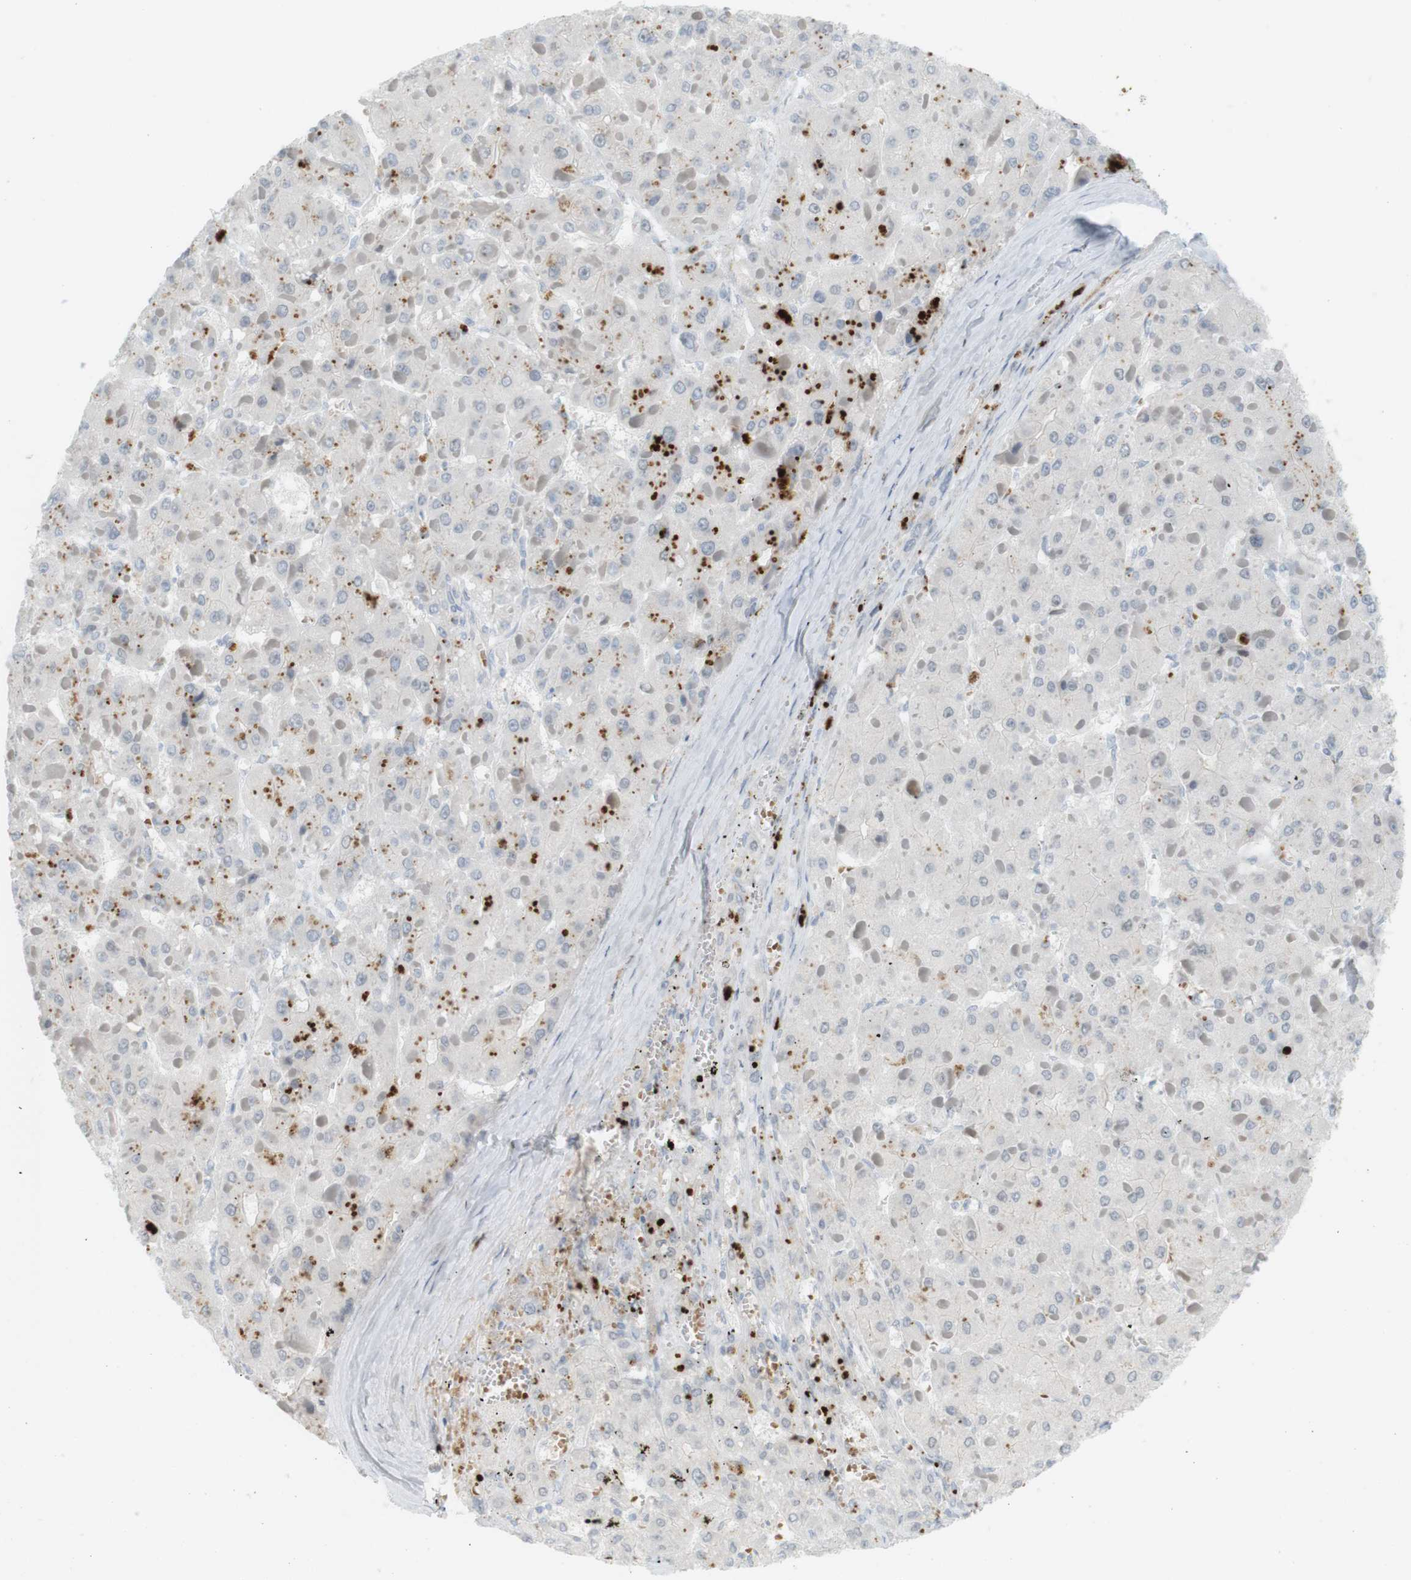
{"staining": {"intensity": "negative", "quantity": "none", "location": "none"}, "tissue": "liver cancer", "cell_type": "Tumor cells", "image_type": "cancer", "snomed": [{"axis": "morphology", "description": "Carcinoma, Hepatocellular, NOS"}, {"axis": "topography", "description": "Liver"}], "caption": "Liver hepatocellular carcinoma stained for a protein using immunohistochemistry (IHC) exhibits no staining tumor cells.", "gene": "DMC1", "patient": {"sex": "female", "age": 73}}